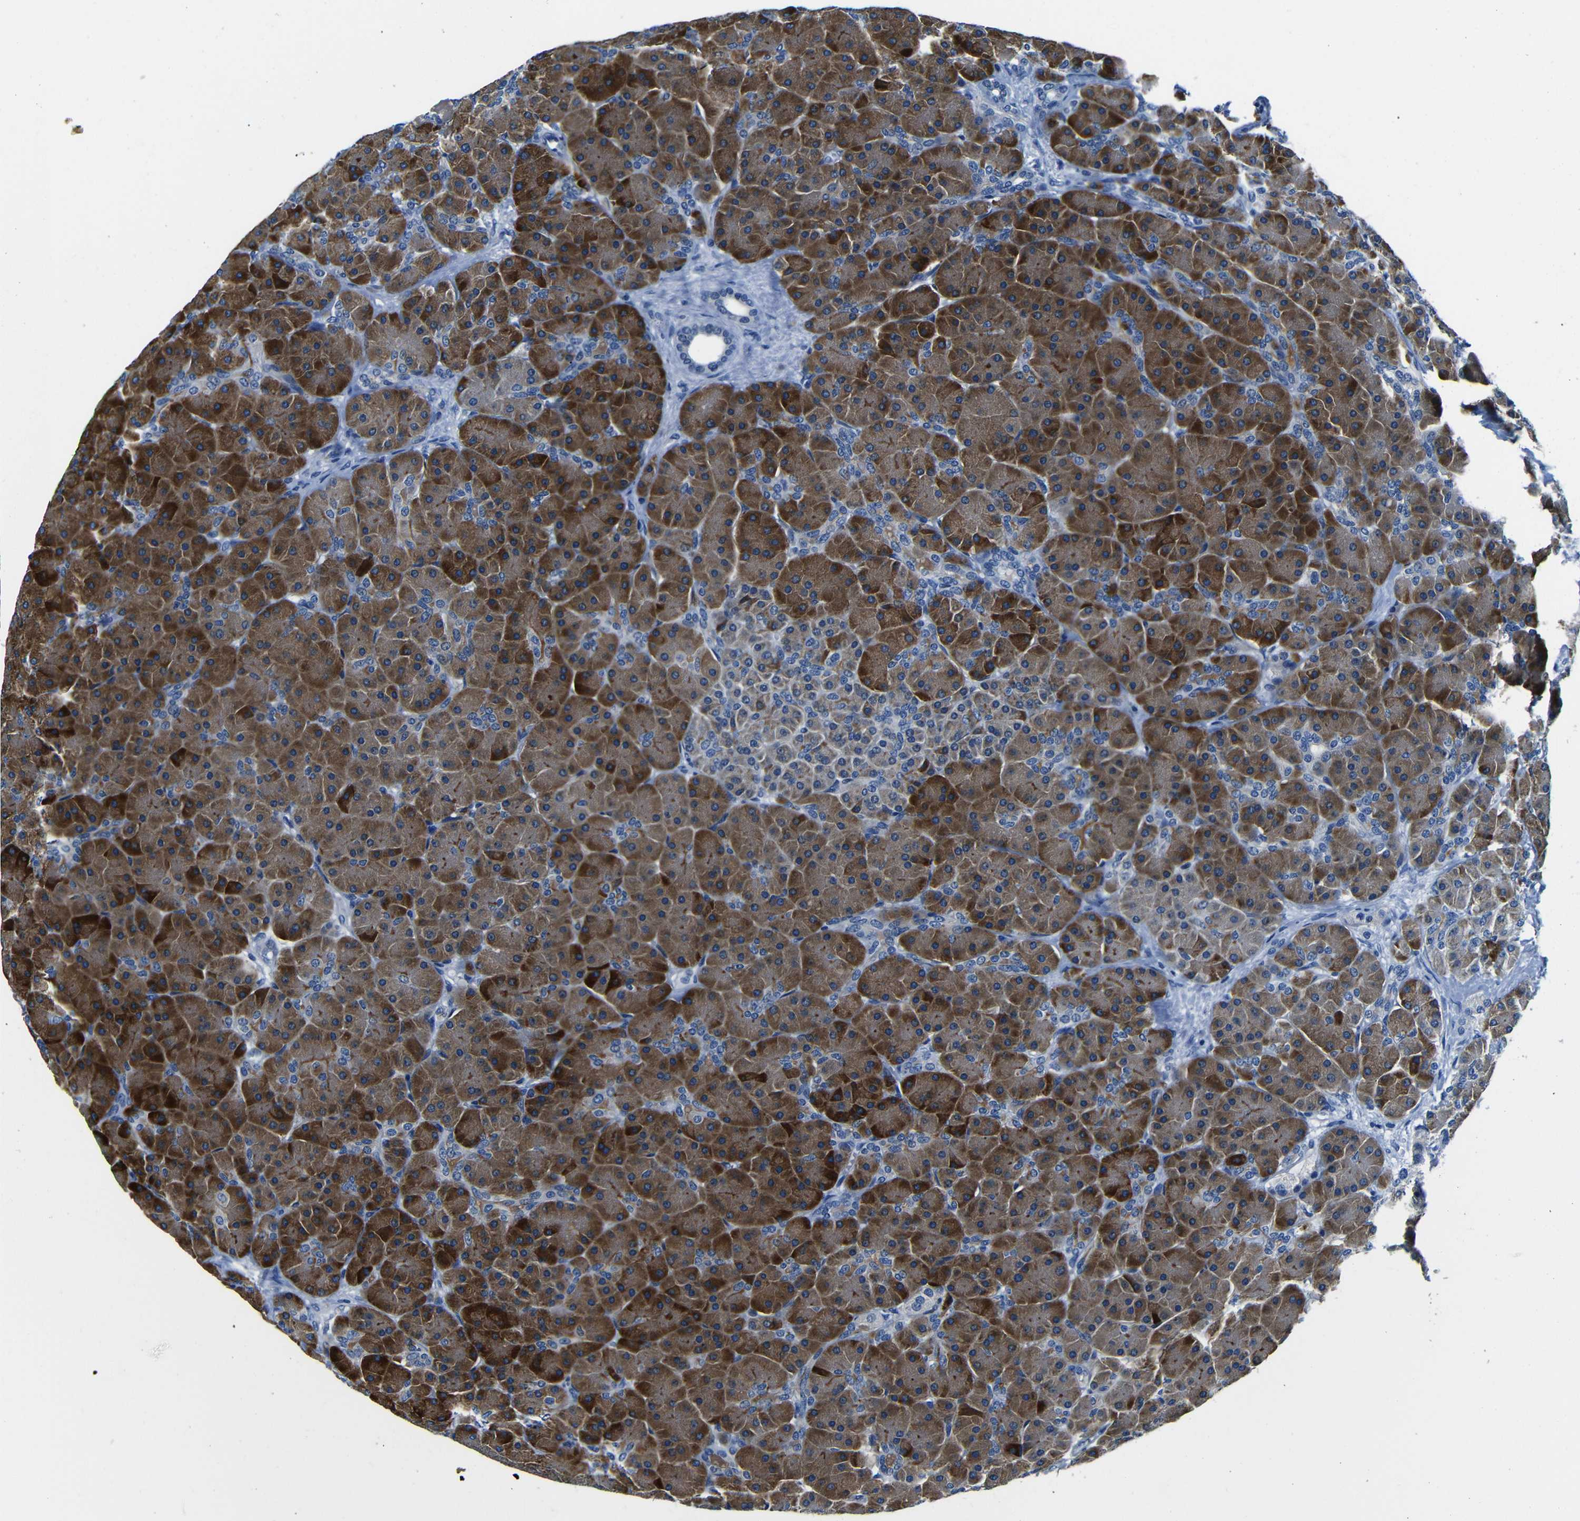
{"staining": {"intensity": "strong", "quantity": ">75%", "location": "cytoplasmic/membranous"}, "tissue": "pancreas", "cell_type": "Exocrine glandular cells", "image_type": "normal", "snomed": [{"axis": "morphology", "description": "Normal tissue, NOS"}, {"axis": "topography", "description": "Pancreas"}], "caption": "This is a photomicrograph of immunohistochemistry staining of unremarkable pancreas, which shows strong expression in the cytoplasmic/membranous of exocrine glandular cells.", "gene": "TNFAIP1", "patient": {"sex": "male", "age": 66}}